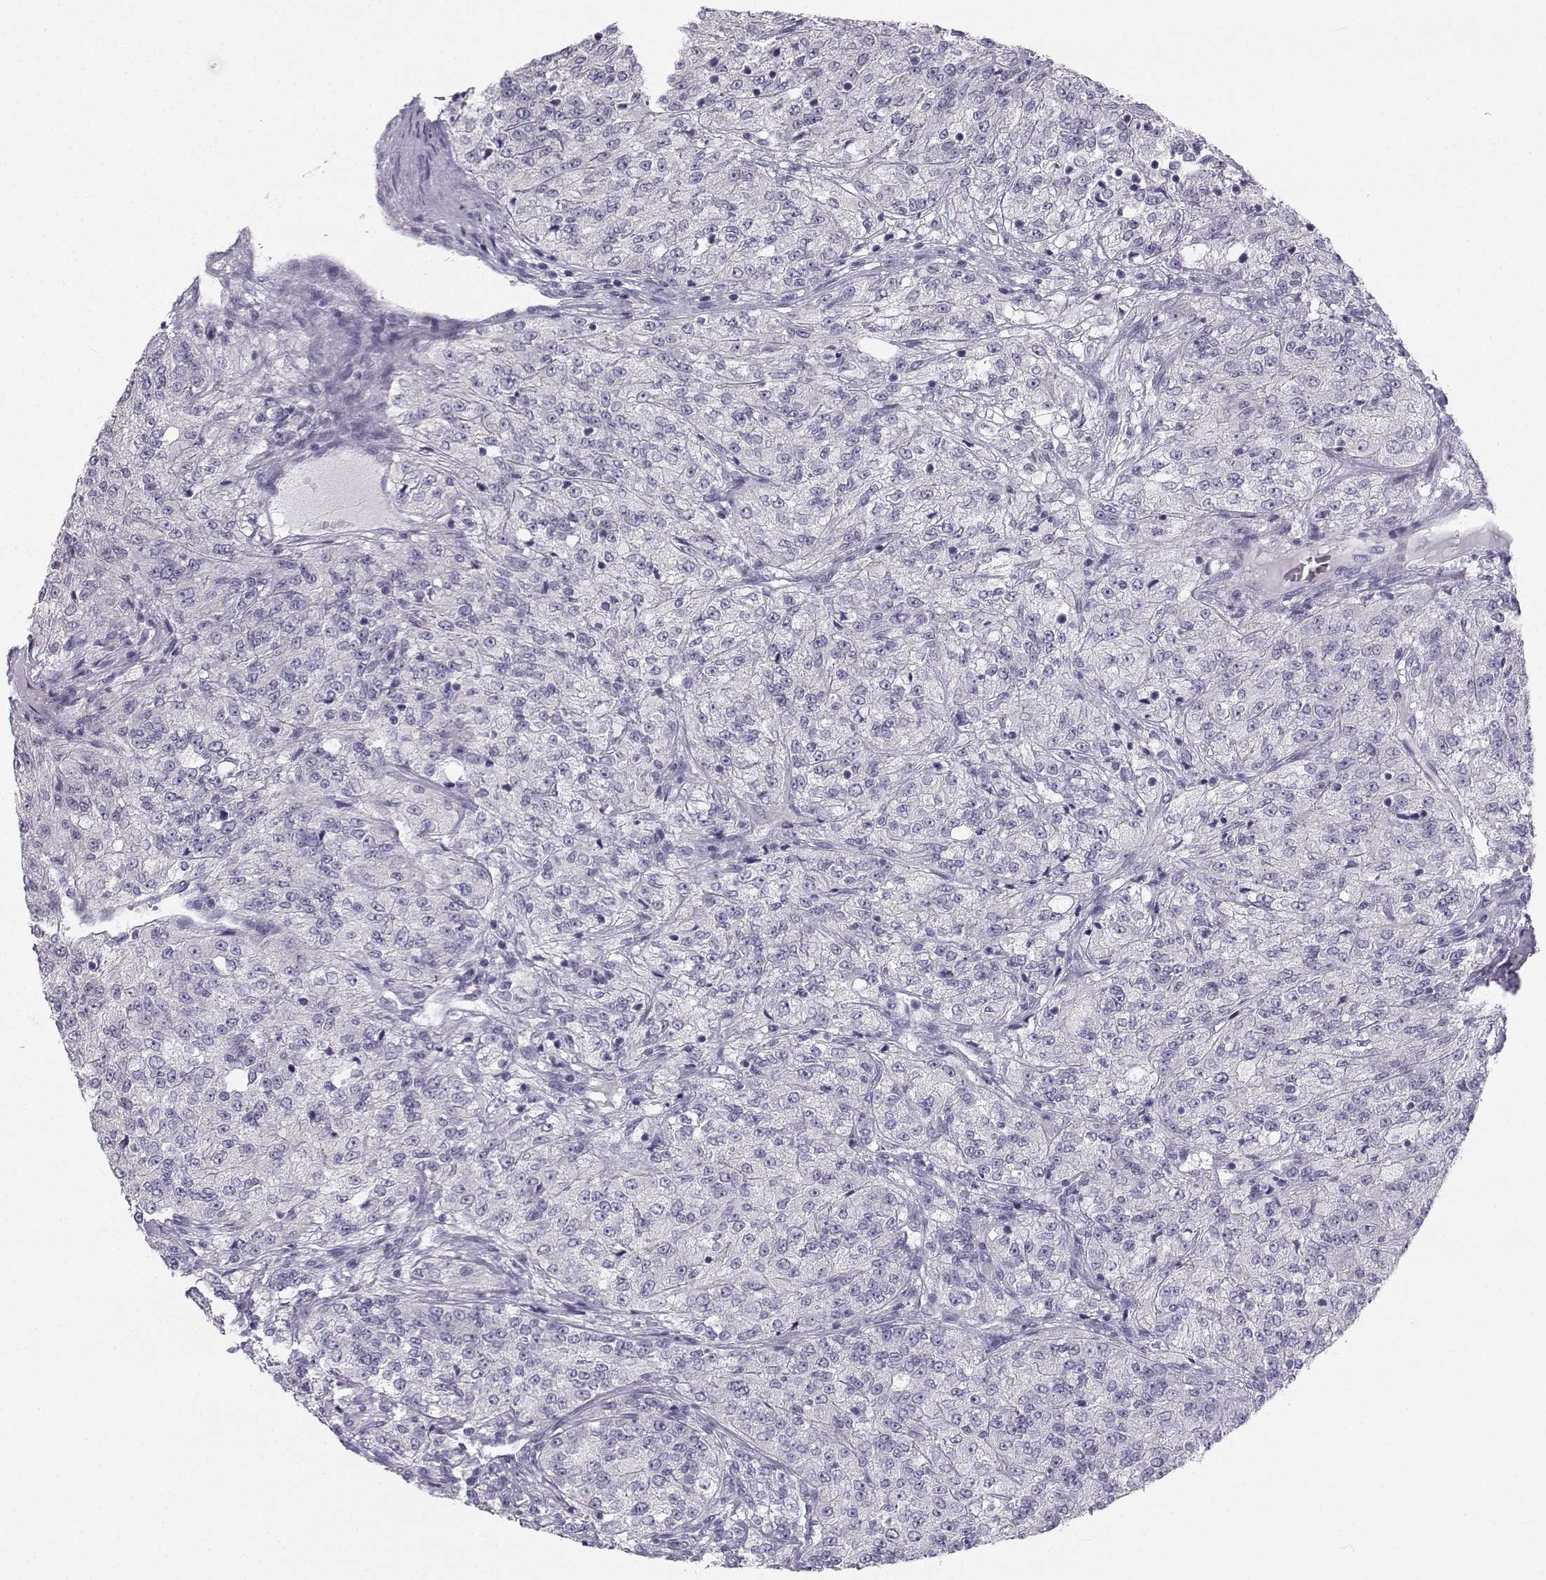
{"staining": {"intensity": "negative", "quantity": "none", "location": "none"}, "tissue": "renal cancer", "cell_type": "Tumor cells", "image_type": "cancer", "snomed": [{"axis": "morphology", "description": "Adenocarcinoma, NOS"}, {"axis": "topography", "description": "Kidney"}], "caption": "A high-resolution histopathology image shows IHC staining of renal cancer, which shows no significant staining in tumor cells. (DAB (3,3'-diaminobenzidine) immunohistochemistry (IHC) with hematoxylin counter stain).", "gene": "SYCE1", "patient": {"sex": "female", "age": 63}}